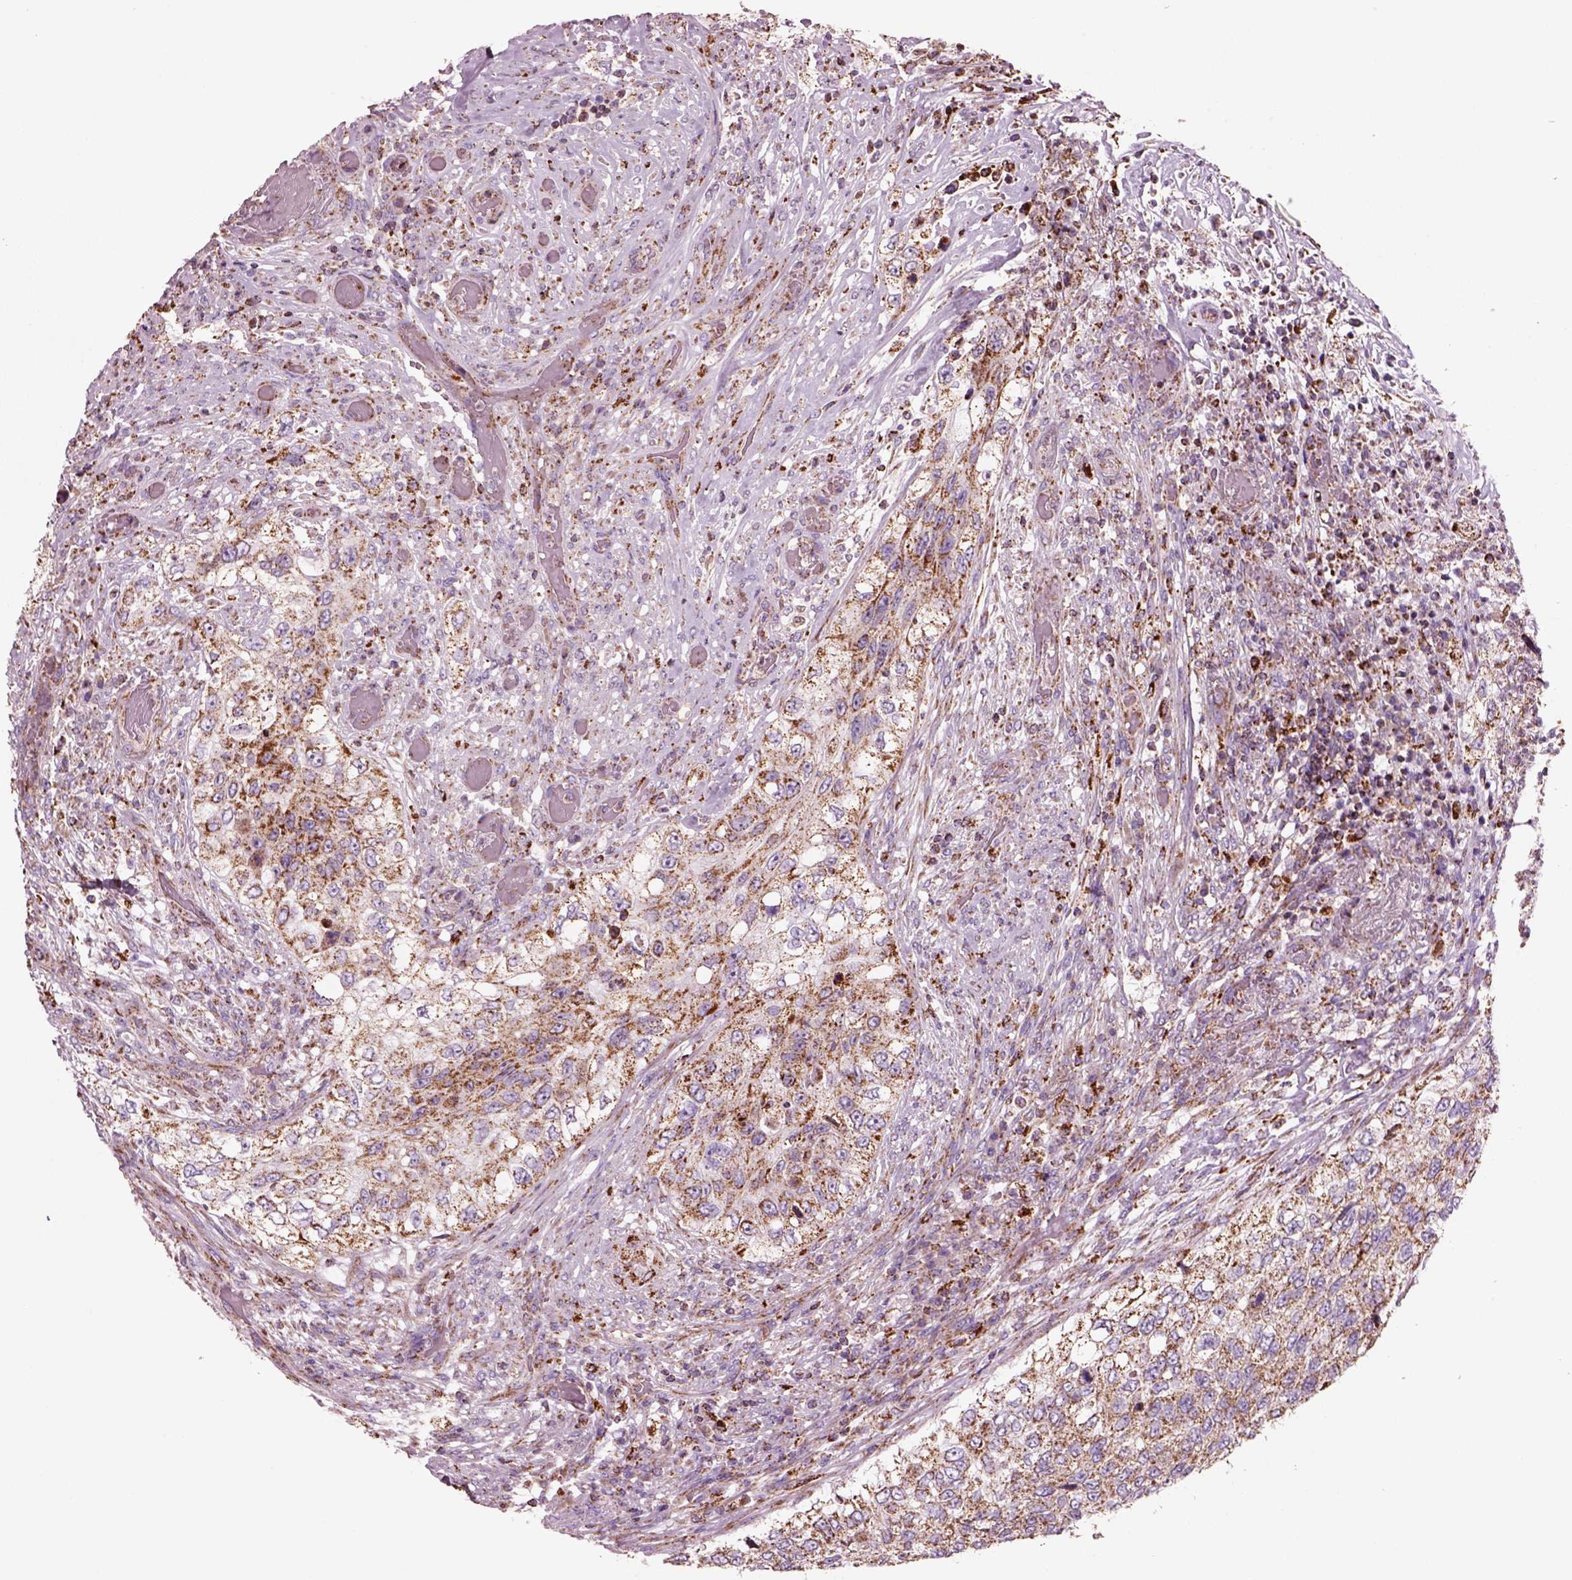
{"staining": {"intensity": "strong", "quantity": ">75%", "location": "cytoplasmic/membranous"}, "tissue": "urothelial cancer", "cell_type": "Tumor cells", "image_type": "cancer", "snomed": [{"axis": "morphology", "description": "Urothelial carcinoma, High grade"}, {"axis": "topography", "description": "Urinary bladder"}], "caption": "Urothelial carcinoma (high-grade) tissue shows strong cytoplasmic/membranous staining in approximately >75% of tumor cells", "gene": "SLC25A24", "patient": {"sex": "female", "age": 60}}